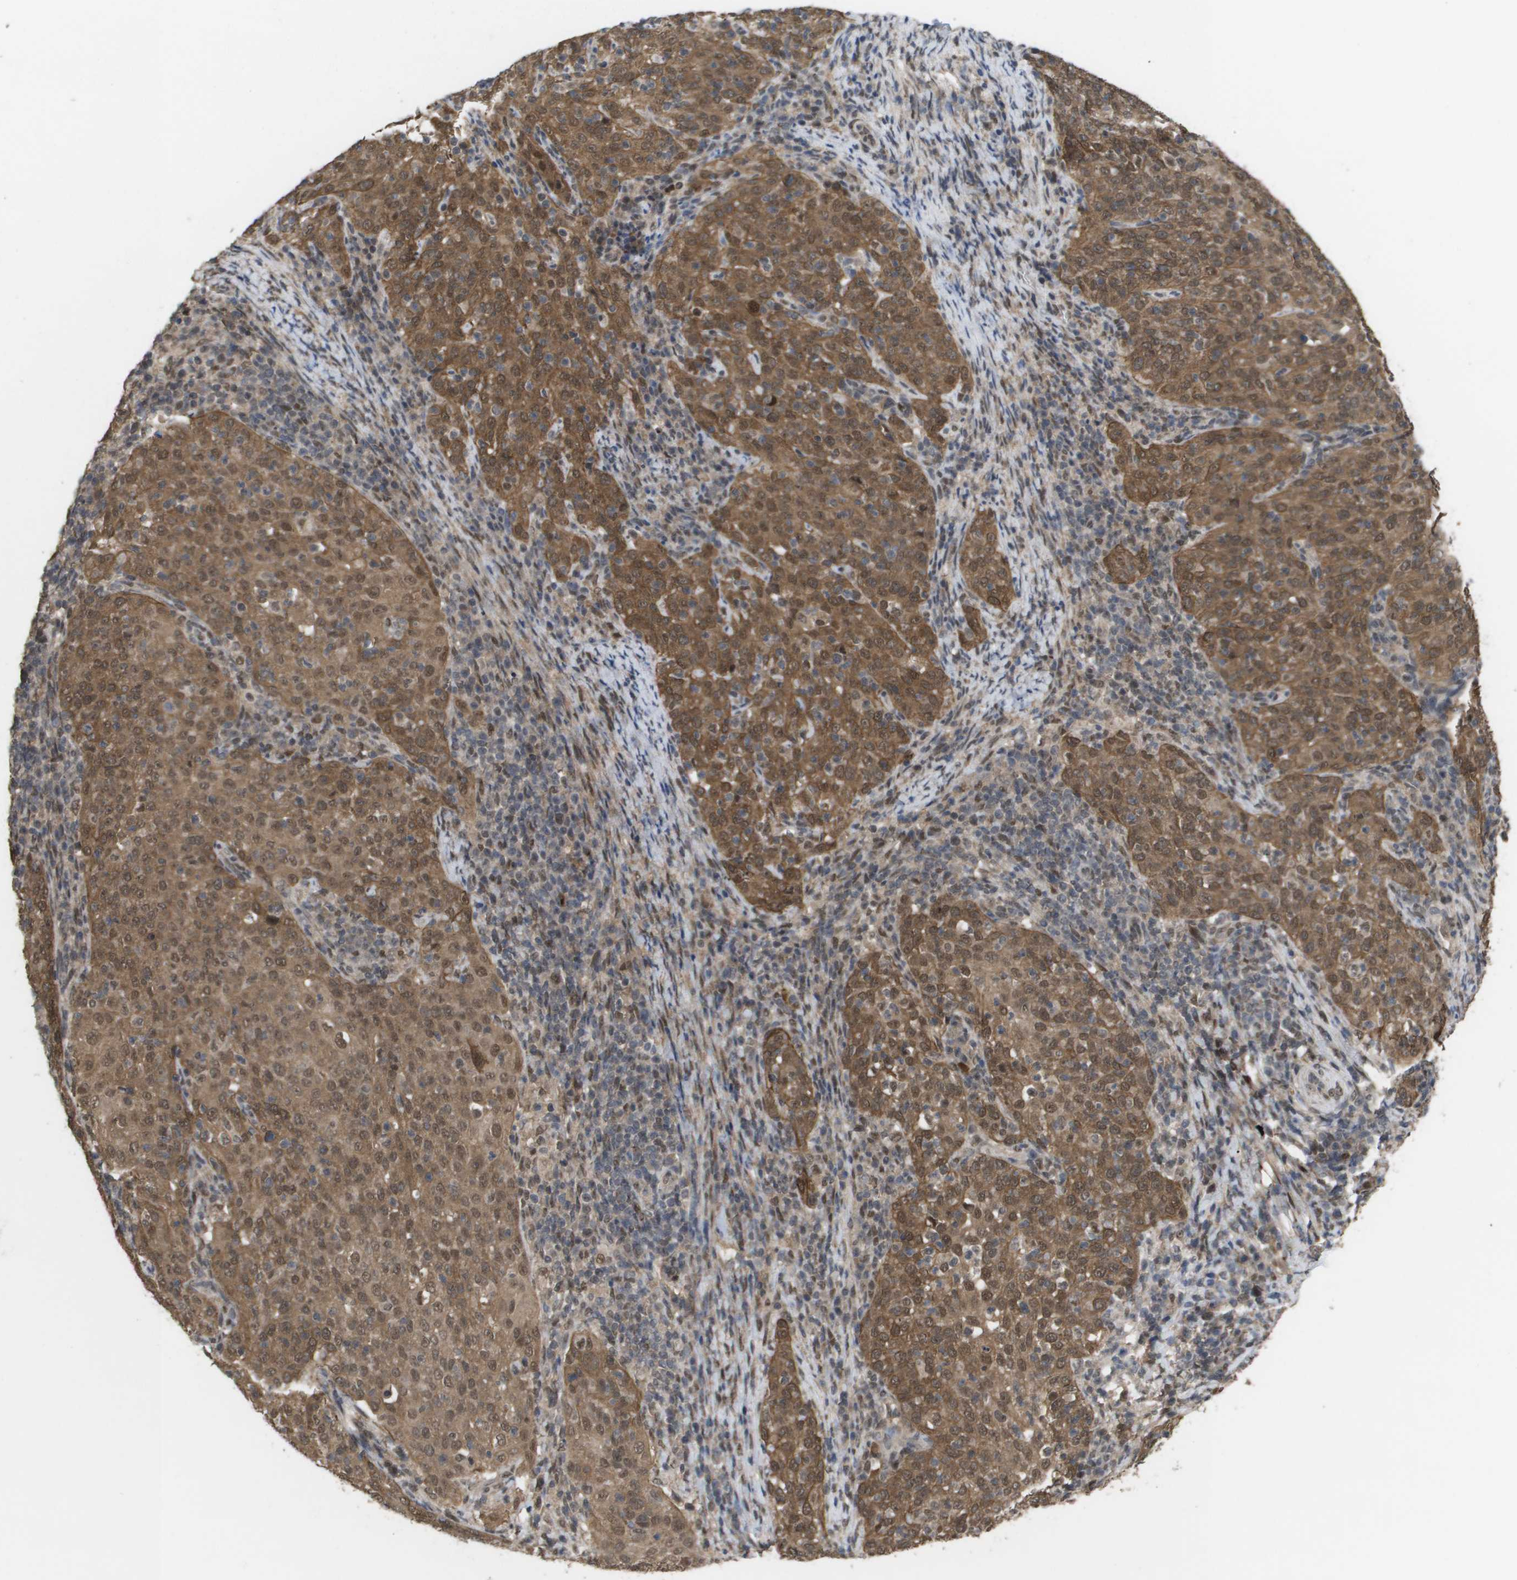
{"staining": {"intensity": "moderate", "quantity": ">75%", "location": "cytoplasmic/membranous,nuclear"}, "tissue": "cervical cancer", "cell_type": "Tumor cells", "image_type": "cancer", "snomed": [{"axis": "morphology", "description": "Squamous cell carcinoma, NOS"}, {"axis": "topography", "description": "Cervix"}], "caption": "There is medium levels of moderate cytoplasmic/membranous and nuclear staining in tumor cells of cervical cancer (squamous cell carcinoma), as demonstrated by immunohistochemical staining (brown color).", "gene": "AMBRA1", "patient": {"sex": "female", "age": 51}}